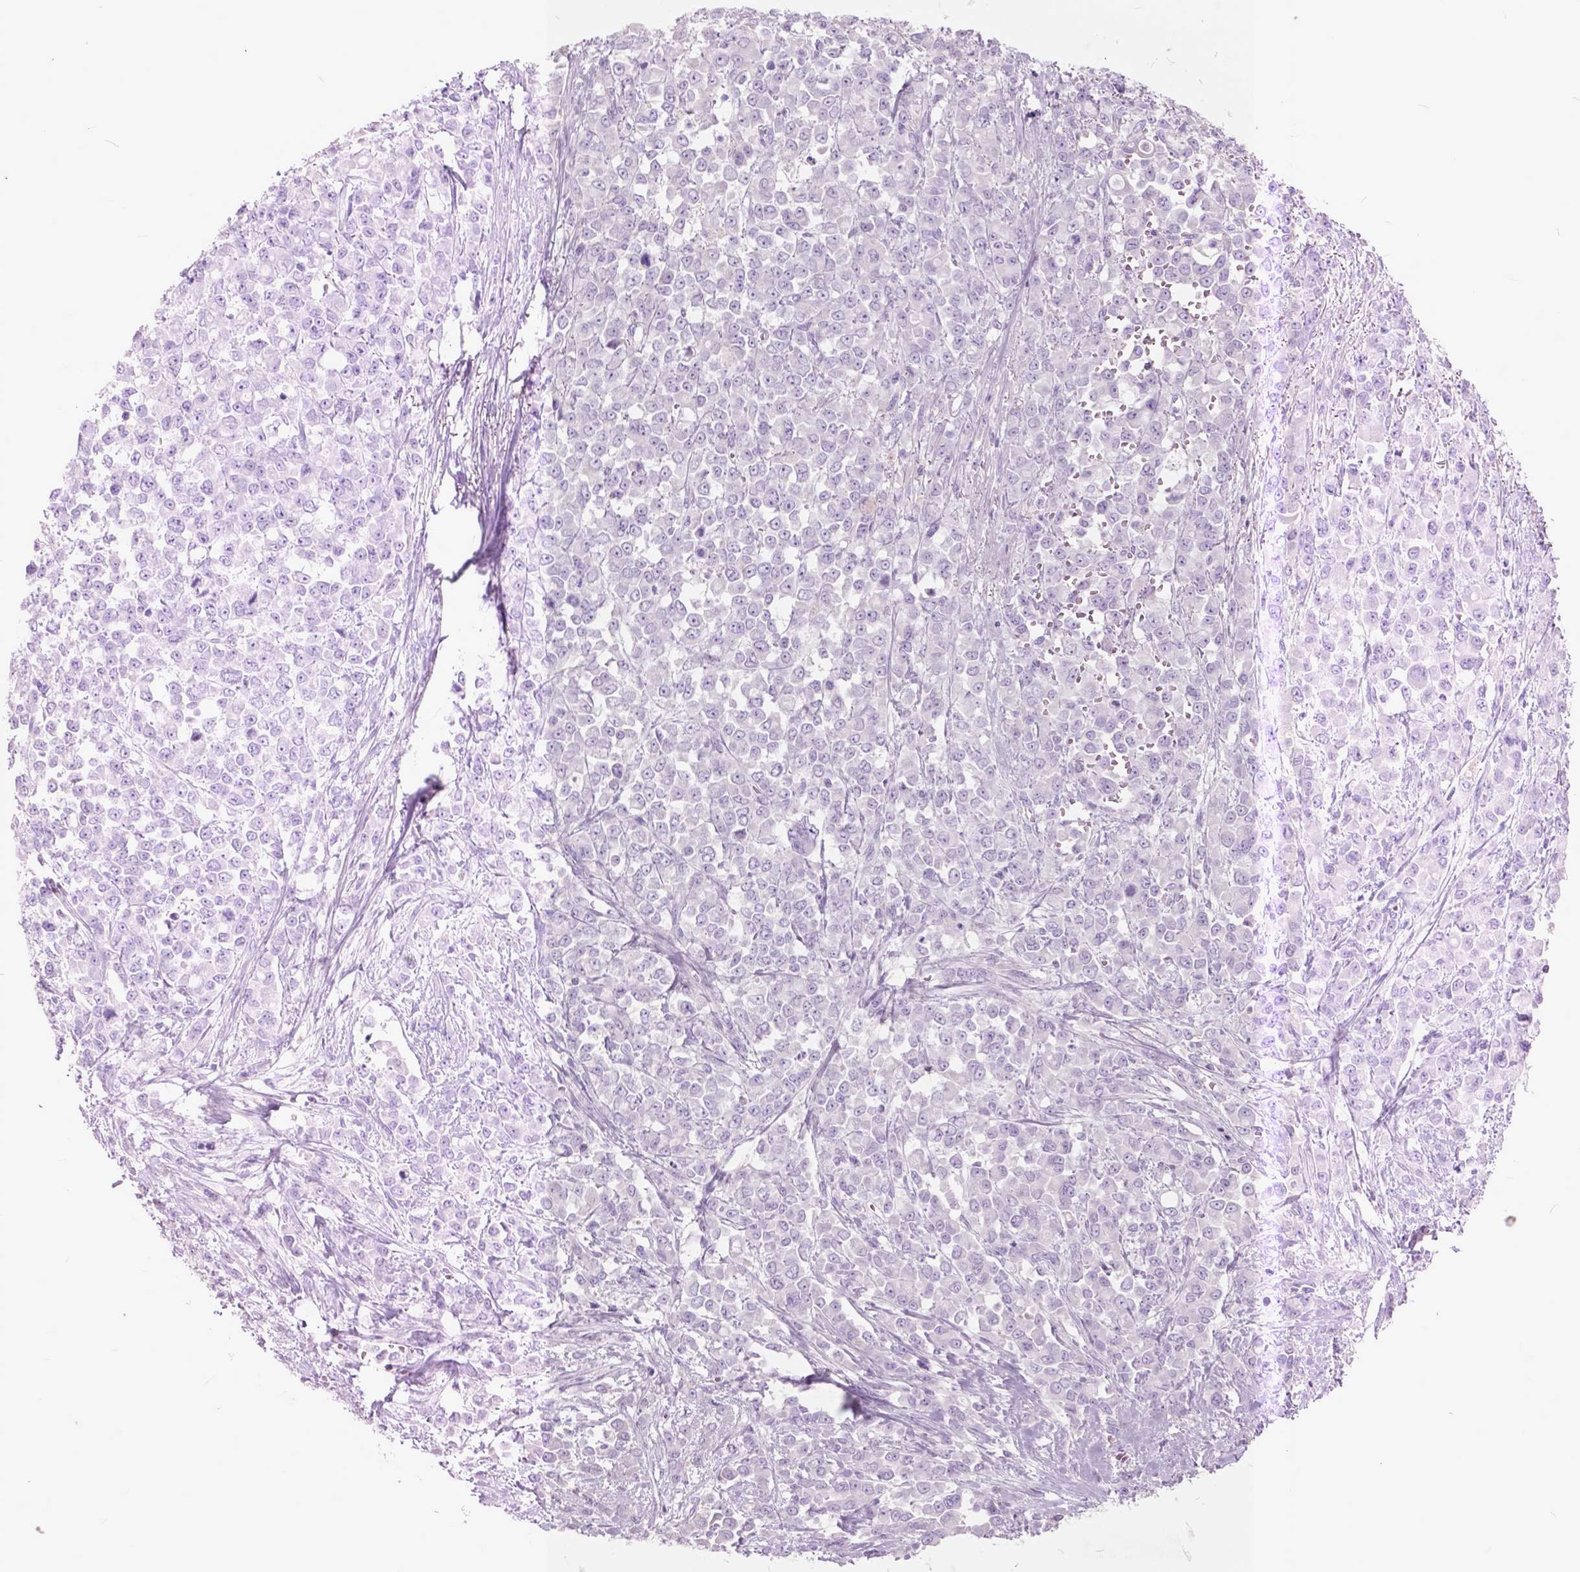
{"staining": {"intensity": "negative", "quantity": "none", "location": "none"}, "tissue": "stomach cancer", "cell_type": "Tumor cells", "image_type": "cancer", "snomed": [{"axis": "morphology", "description": "Adenocarcinoma, NOS"}, {"axis": "topography", "description": "Stomach"}], "caption": "Protein analysis of stomach cancer reveals no significant staining in tumor cells.", "gene": "GDF9", "patient": {"sex": "female", "age": 76}}